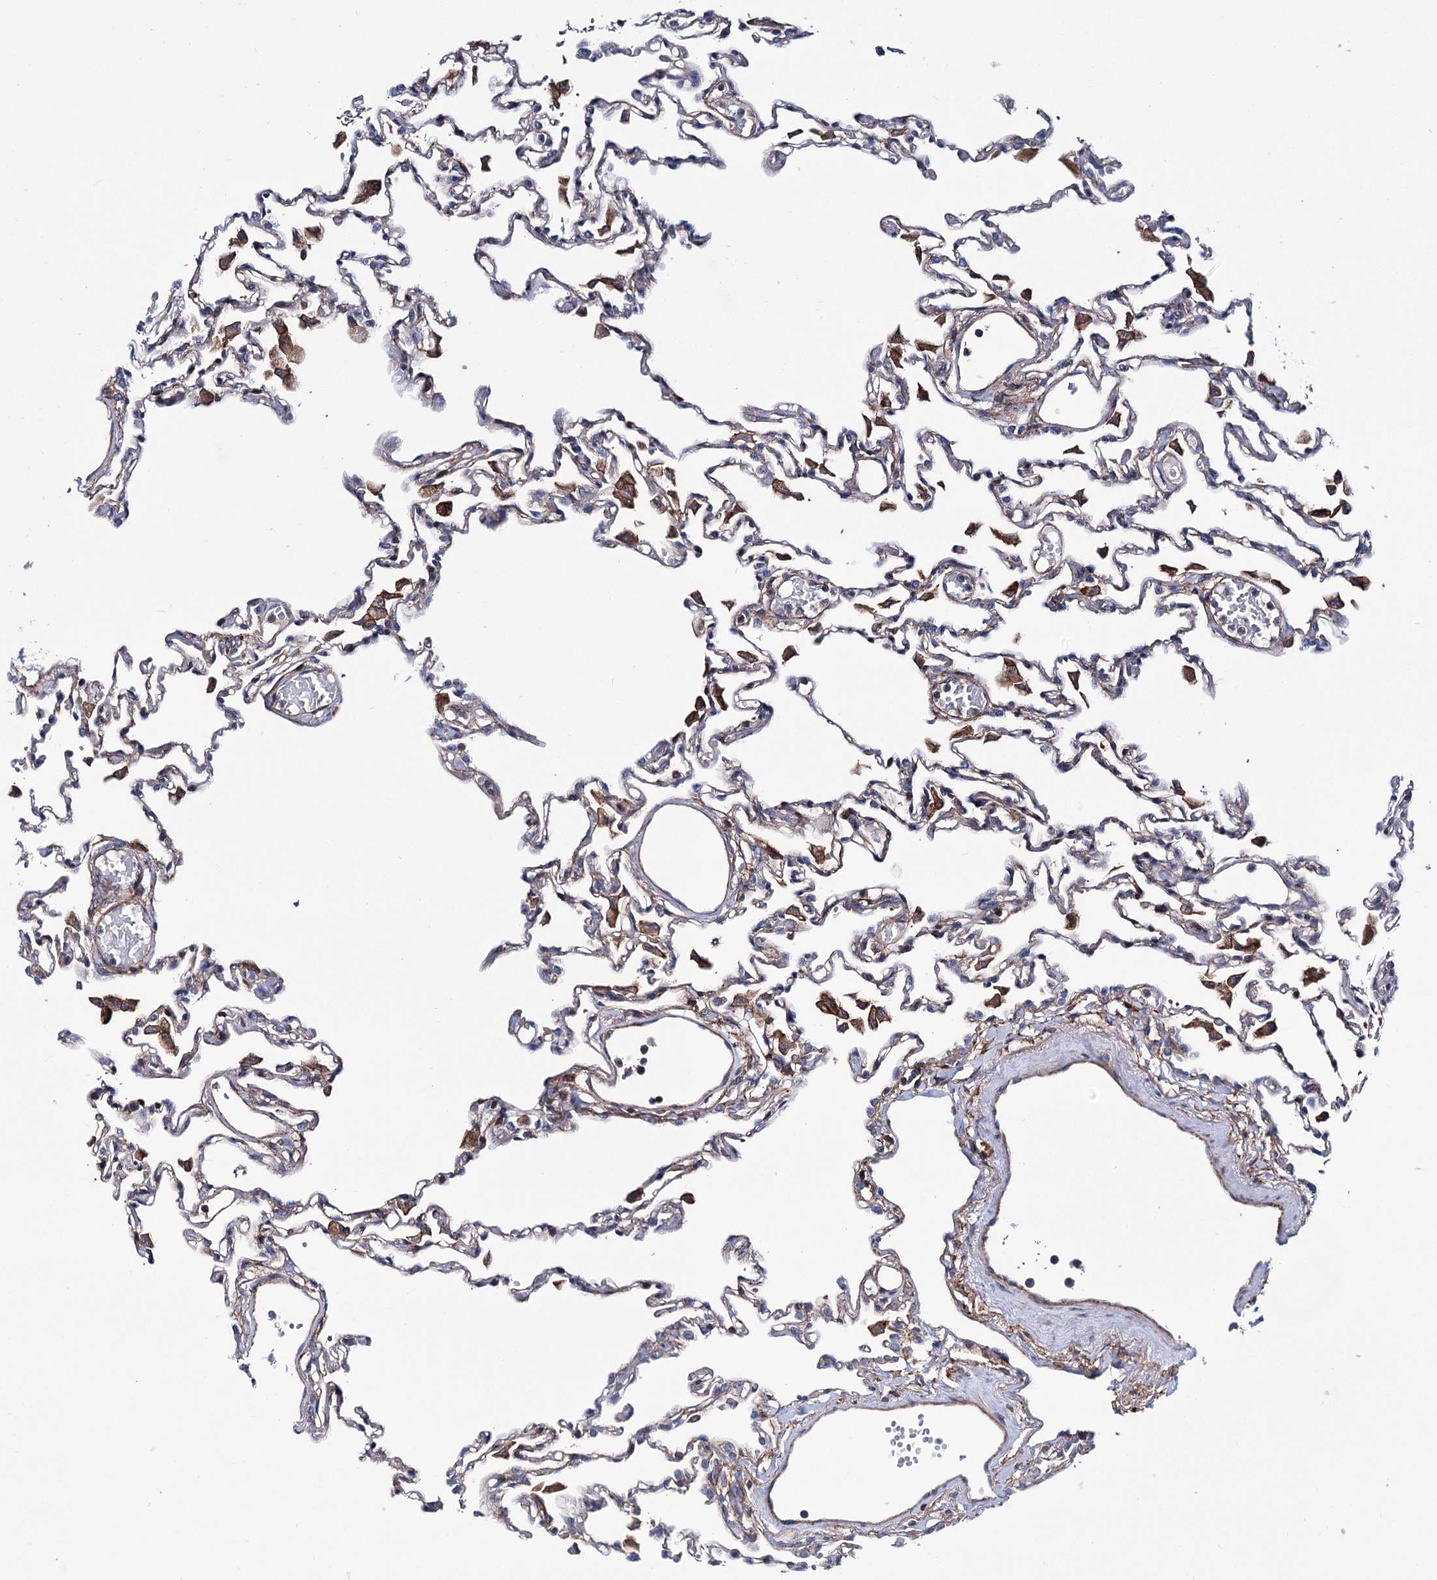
{"staining": {"intensity": "negative", "quantity": "none", "location": "none"}, "tissue": "lung", "cell_type": "Alveolar cells", "image_type": "normal", "snomed": [{"axis": "morphology", "description": "Normal tissue, NOS"}, {"axis": "topography", "description": "Bronchus"}, {"axis": "topography", "description": "Lung"}], "caption": "IHC photomicrograph of normal lung stained for a protein (brown), which exhibits no positivity in alveolar cells.", "gene": "DEF6", "patient": {"sex": "female", "age": 49}}